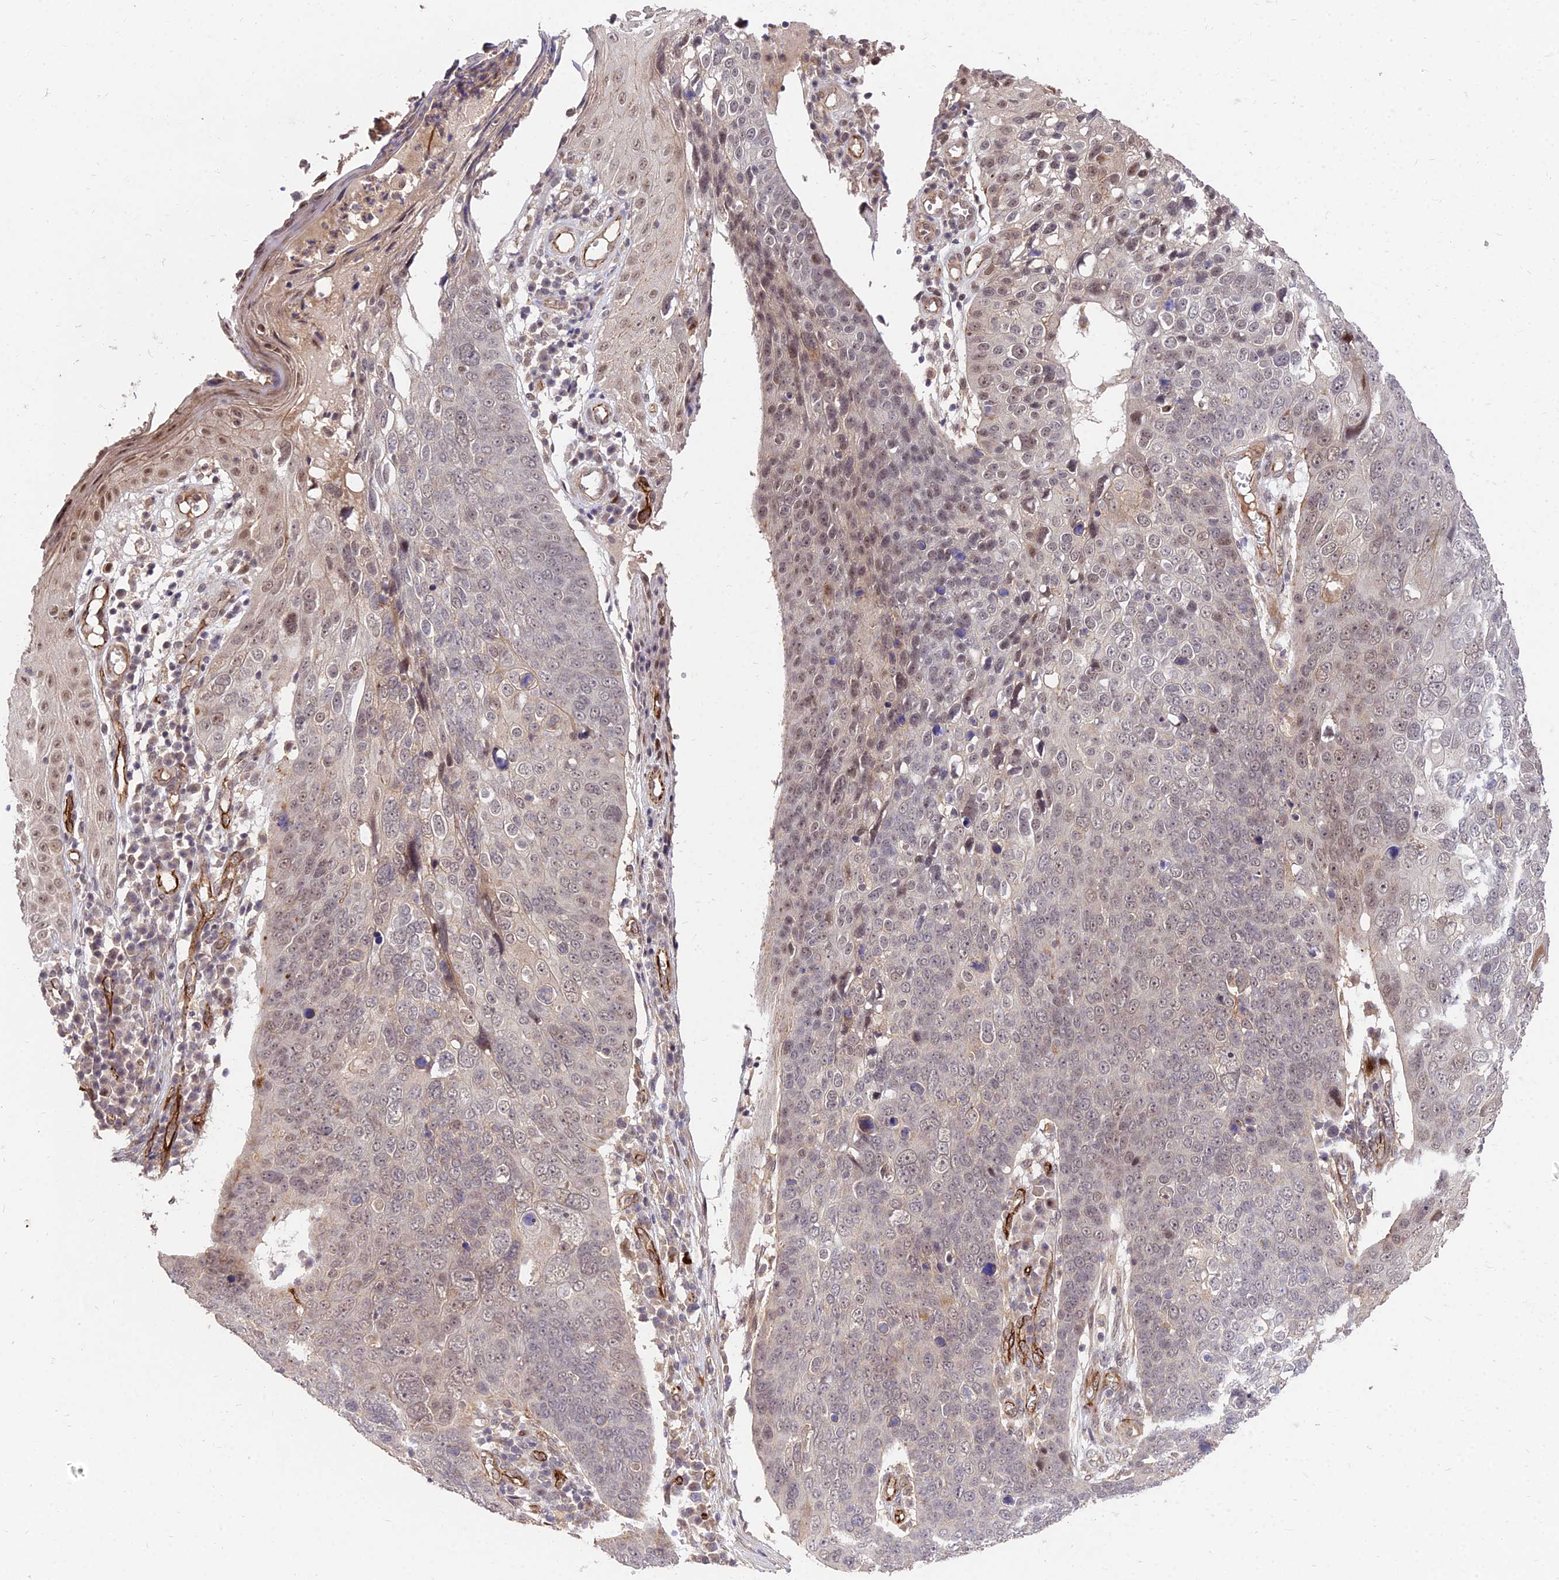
{"staining": {"intensity": "weak", "quantity": "25%-75%", "location": "nuclear"}, "tissue": "skin cancer", "cell_type": "Tumor cells", "image_type": "cancer", "snomed": [{"axis": "morphology", "description": "Squamous cell carcinoma, NOS"}, {"axis": "topography", "description": "Skin"}], "caption": "Protein expression analysis of squamous cell carcinoma (skin) reveals weak nuclear positivity in approximately 25%-75% of tumor cells.", "gene": "ZNF85", "patient": {"sex": "male", "age": 71}}